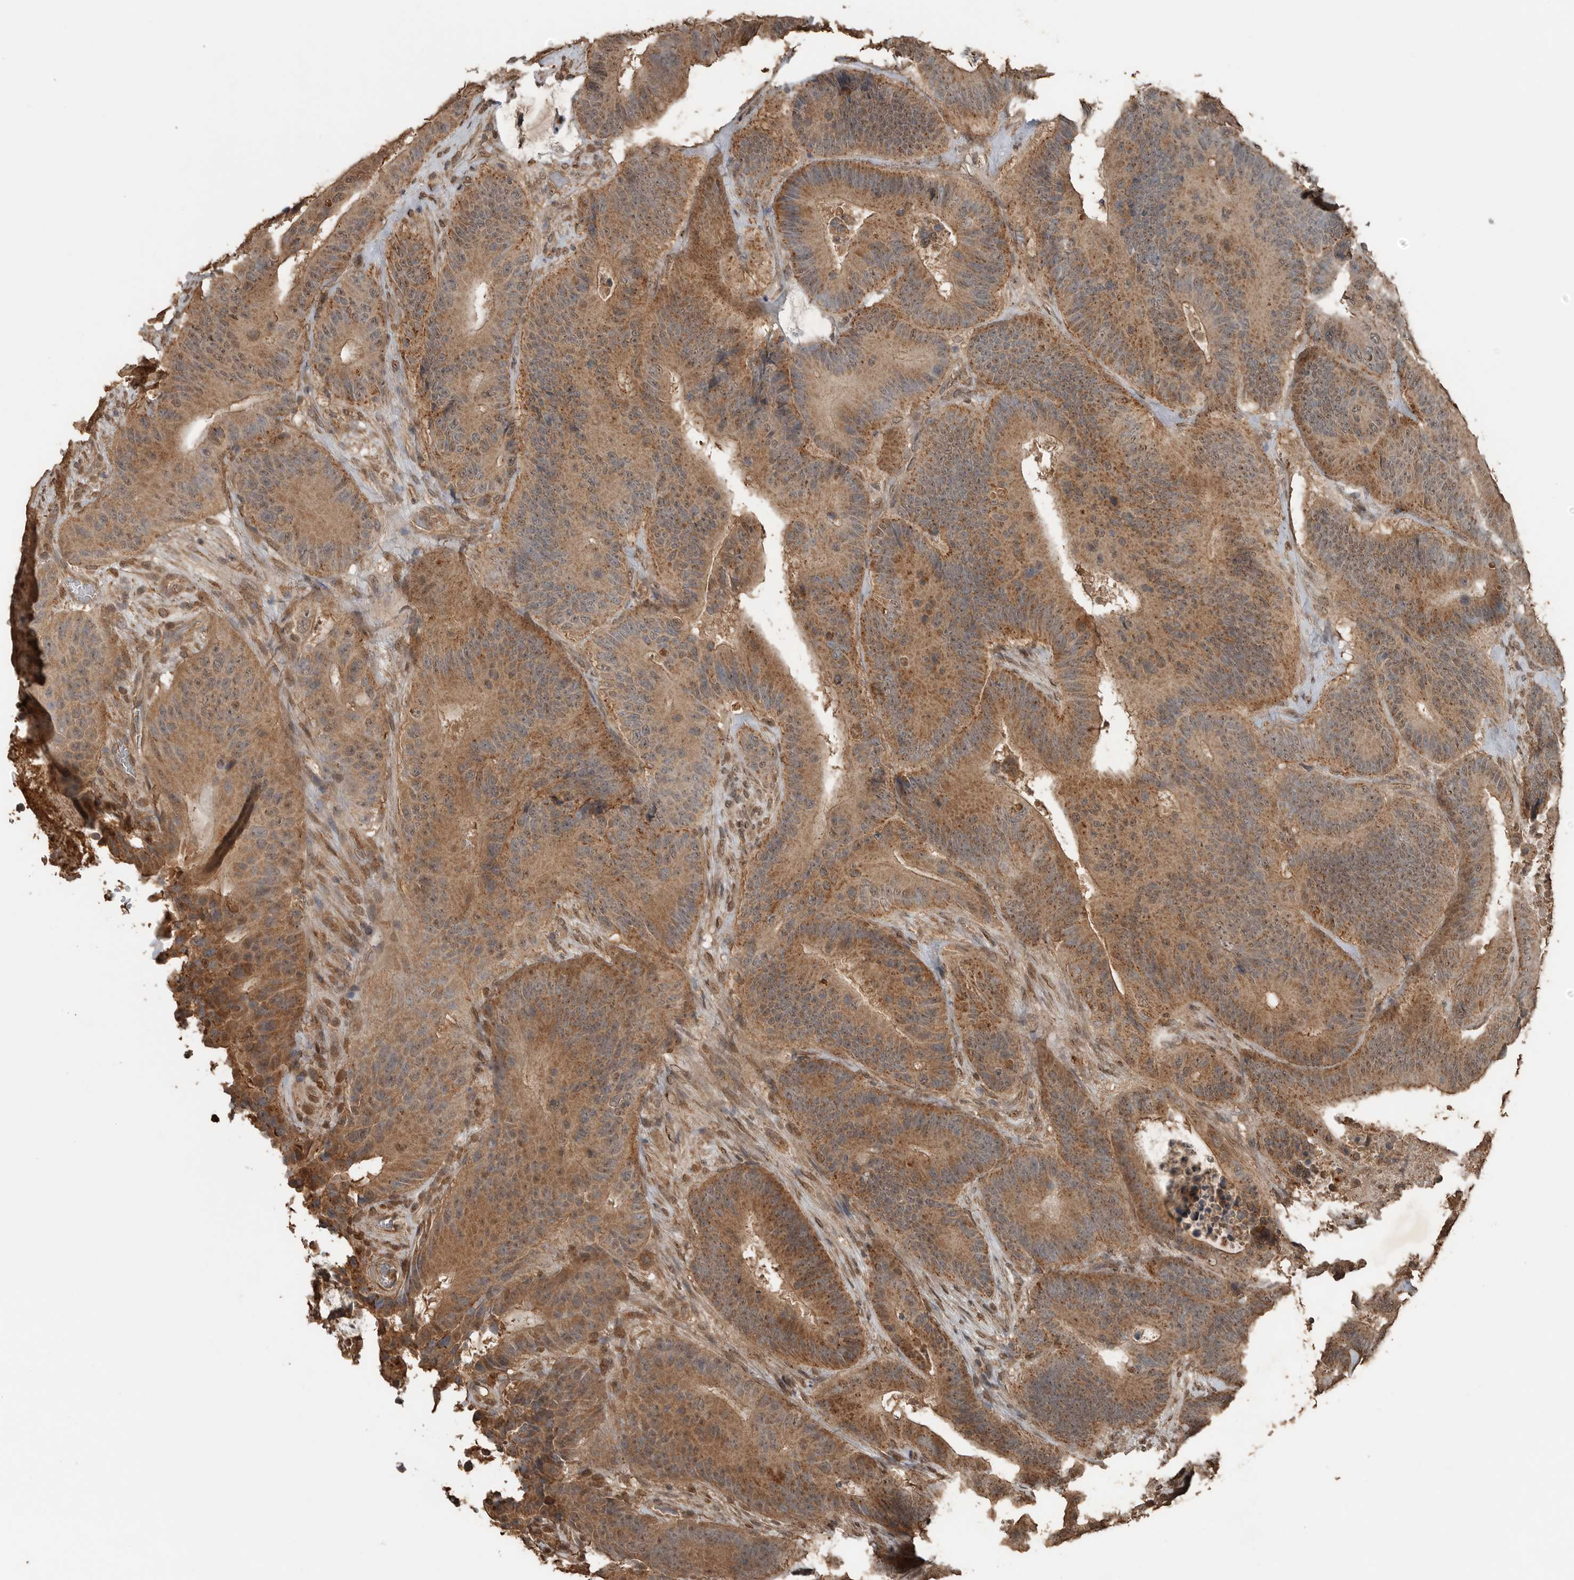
{"staining": {"intensity": "moderate", "quantity": ">75%", "location": "cytoplasmic/membranous"}, "tissue": "colorectal cancer", "cell_type": "Tumor cells", "image_type": "cancer", "snomed": [{"axis": "morphology", "description": "Adenocarcinoma, NOS"}, {"axis": "topography", "description": "Colon"}], "caption": "Immunohistochemical staining of human colorectal cancer displays medium levels of moderate cytoplasmic/membranous staining in approximately >75% of tumor cells.", "gene": "BLZF1", "patient": {"sex": "male", "age": 83}}